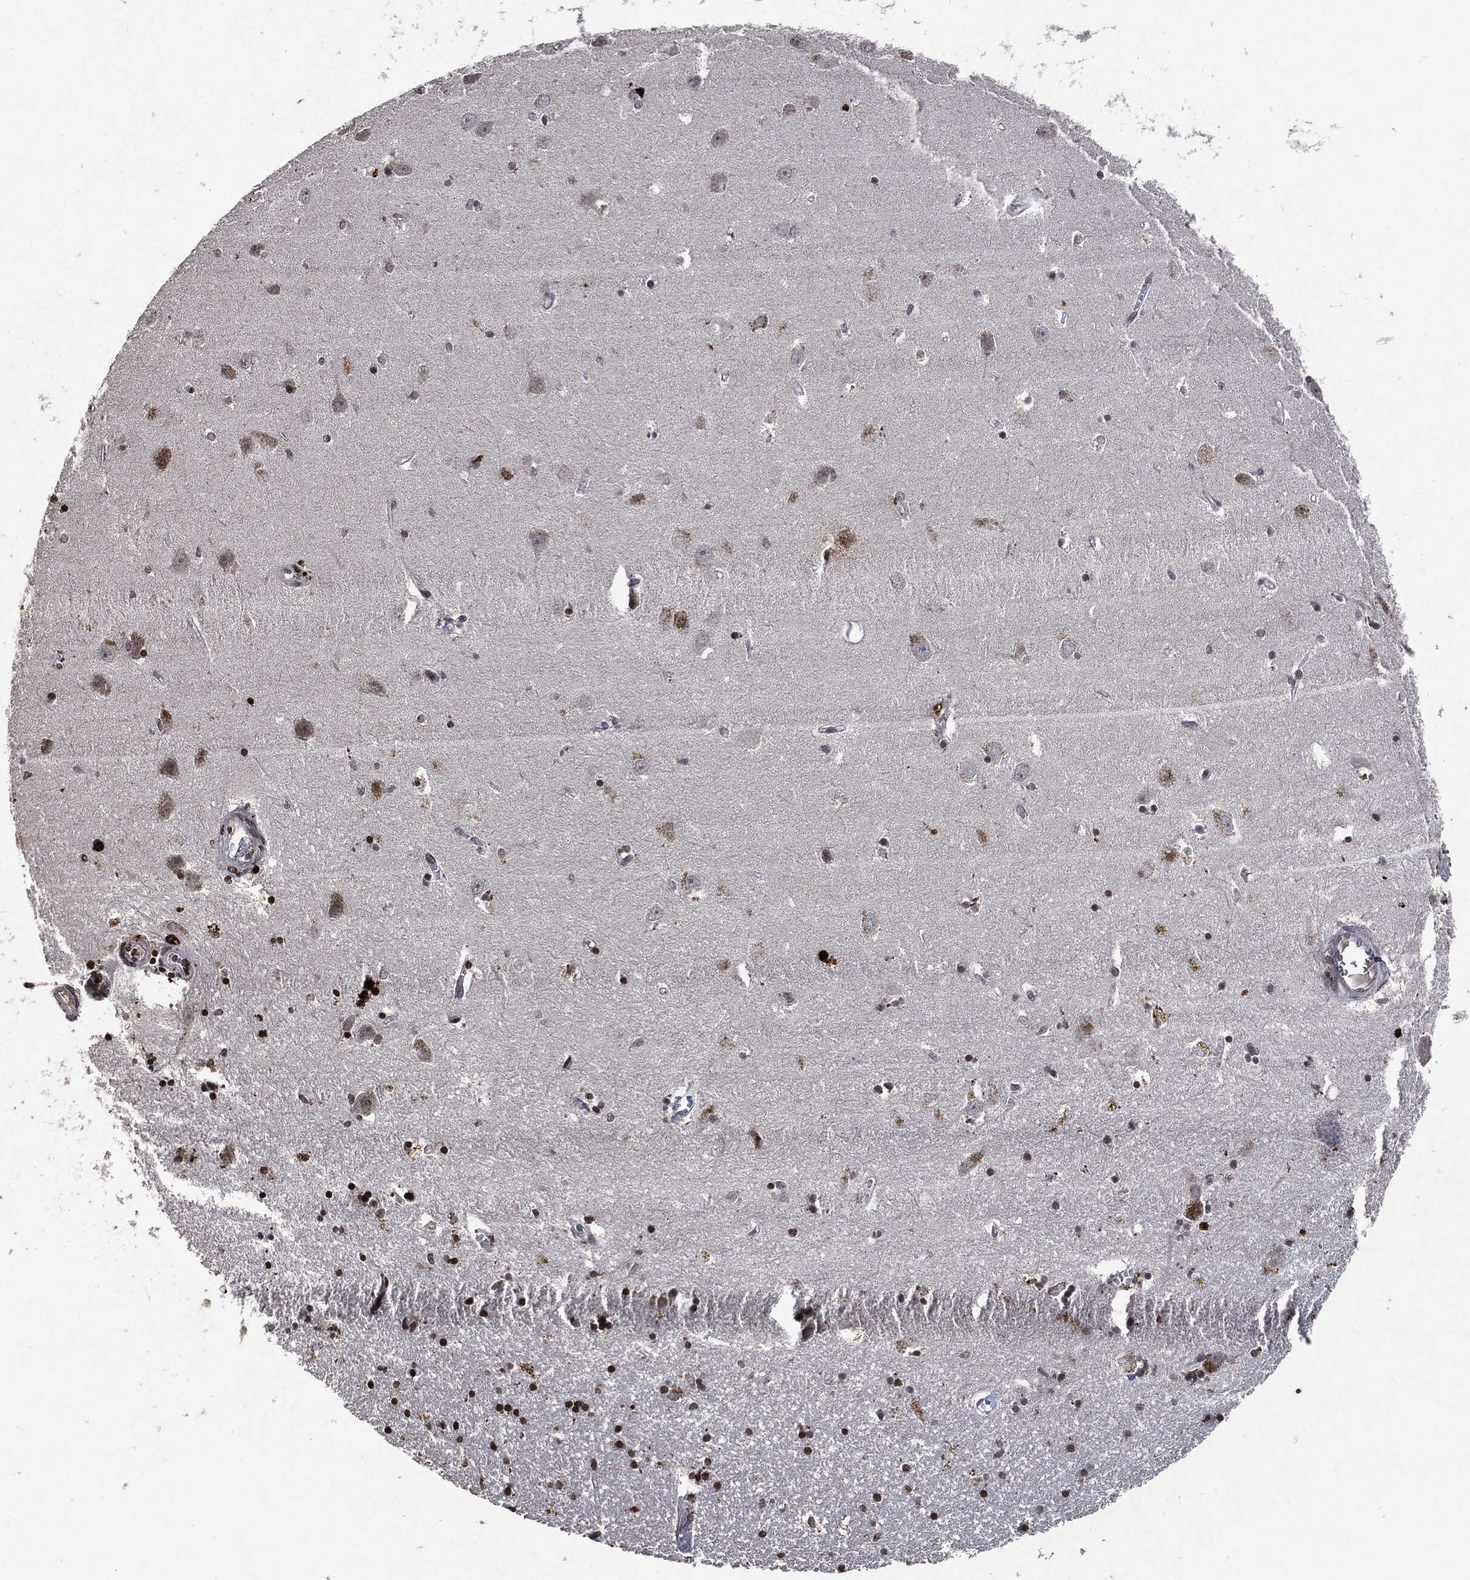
{"staining": {"intensity": "strong", "quantity": "25%-75%", "location": "nuclear"}, "tissue": "hippocampus", "cell_type": "Glial cells", "image_type": "normal", "snomed": [{"axis": "morphology", "description": "Normal tissue, NOS"}, {"axis": "topography", "description": "Hippocampus"}], "caption": "Hippocampus stained for a protein displays strong nuclear positivity in glial cells. The protein is shown in brown color, while the nuclei are stained blue.", "gene": "JUN", "patient": {"sex": "female", "age": 64}}